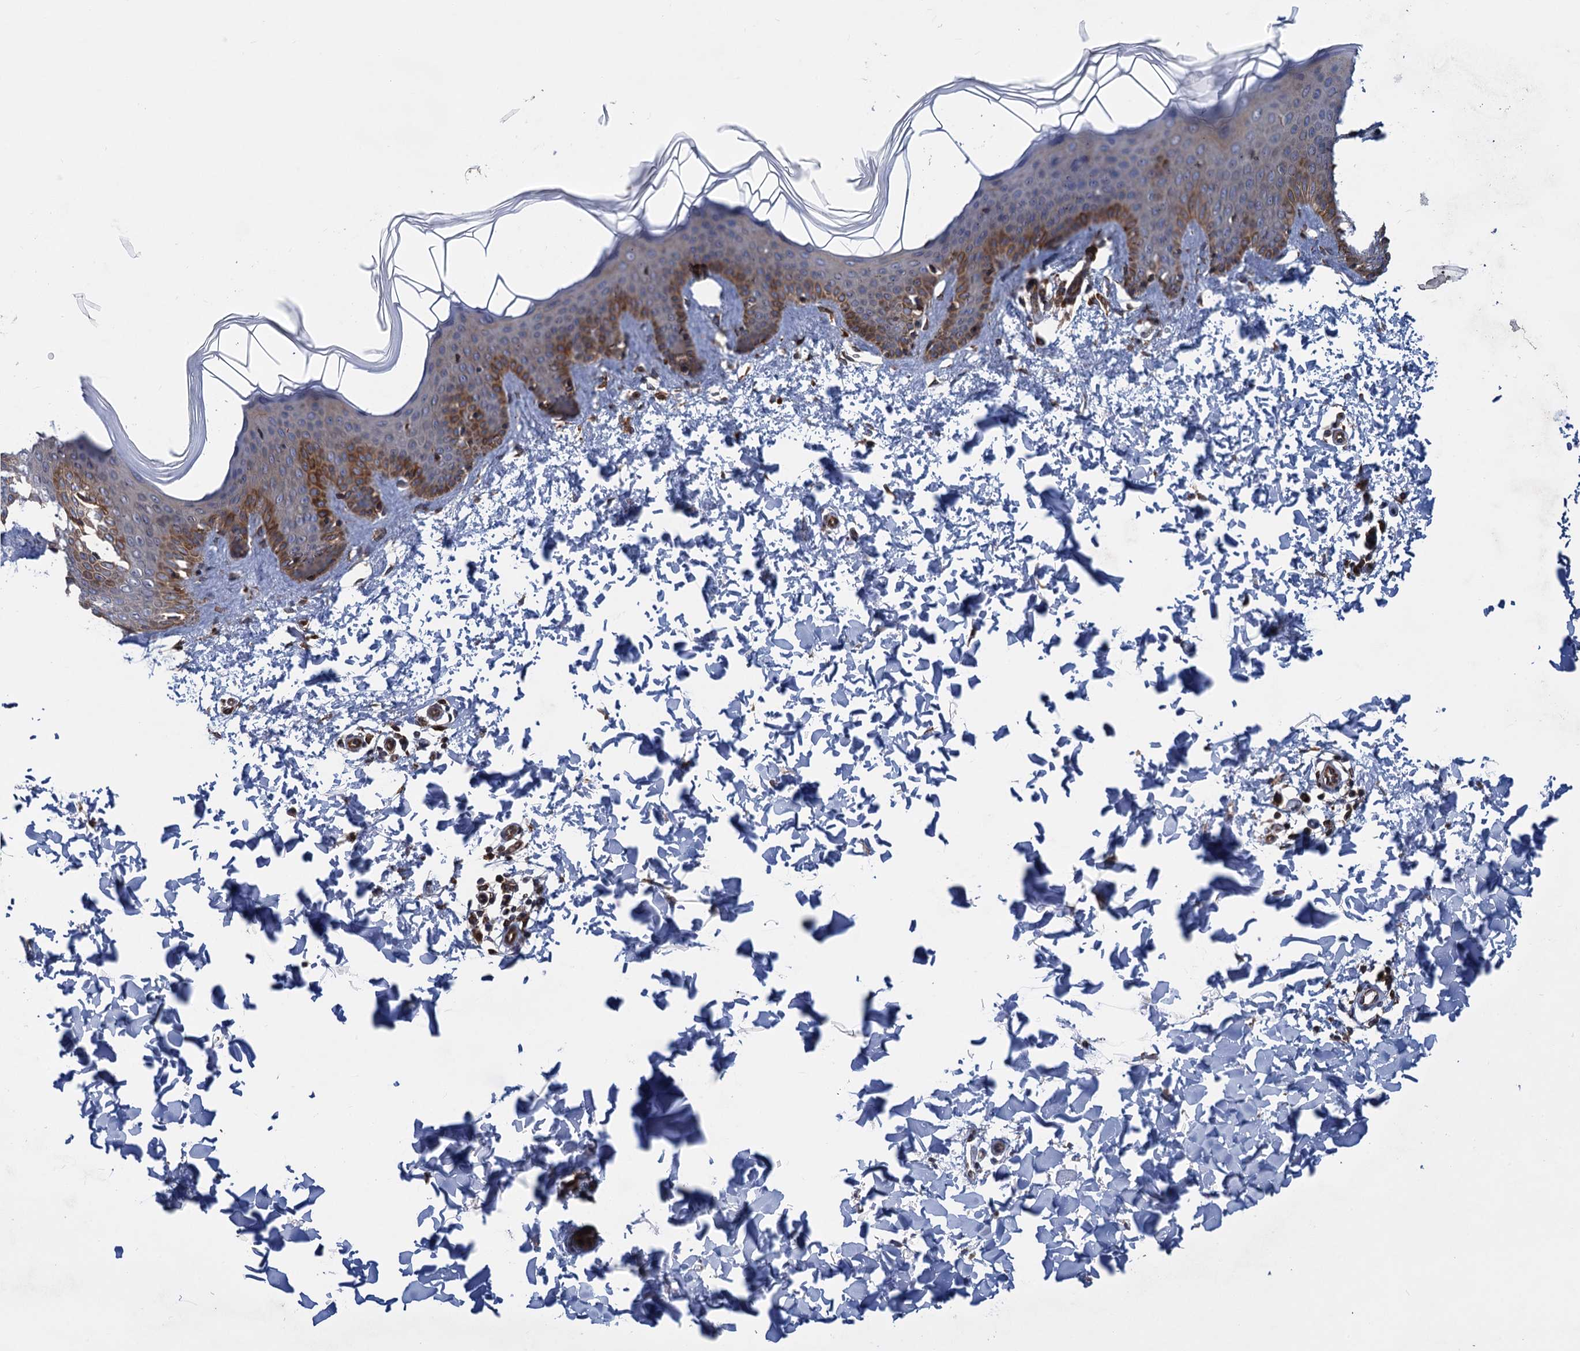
{"staining": {"intensity": "moderate", "quantity": "<25%", "location": "cytoplasmic/membranous"}, "tissue": "skin", "cell_type": "Fibroblasts", "image_type": "normal", "snomed": [{"axis": "morphology", "description": "Normal tissue, NOS"}, {"axis": "topography", "description": "Skin"}], "caption": "Moderate cytoplasmic/membranous expression for a protein is appreciated in about <25% of fibroblasts of normal skin using immunohistochemistry (IHC).", "gene": "ARMC5", "patient": {"sex": "male", "age": 36}}